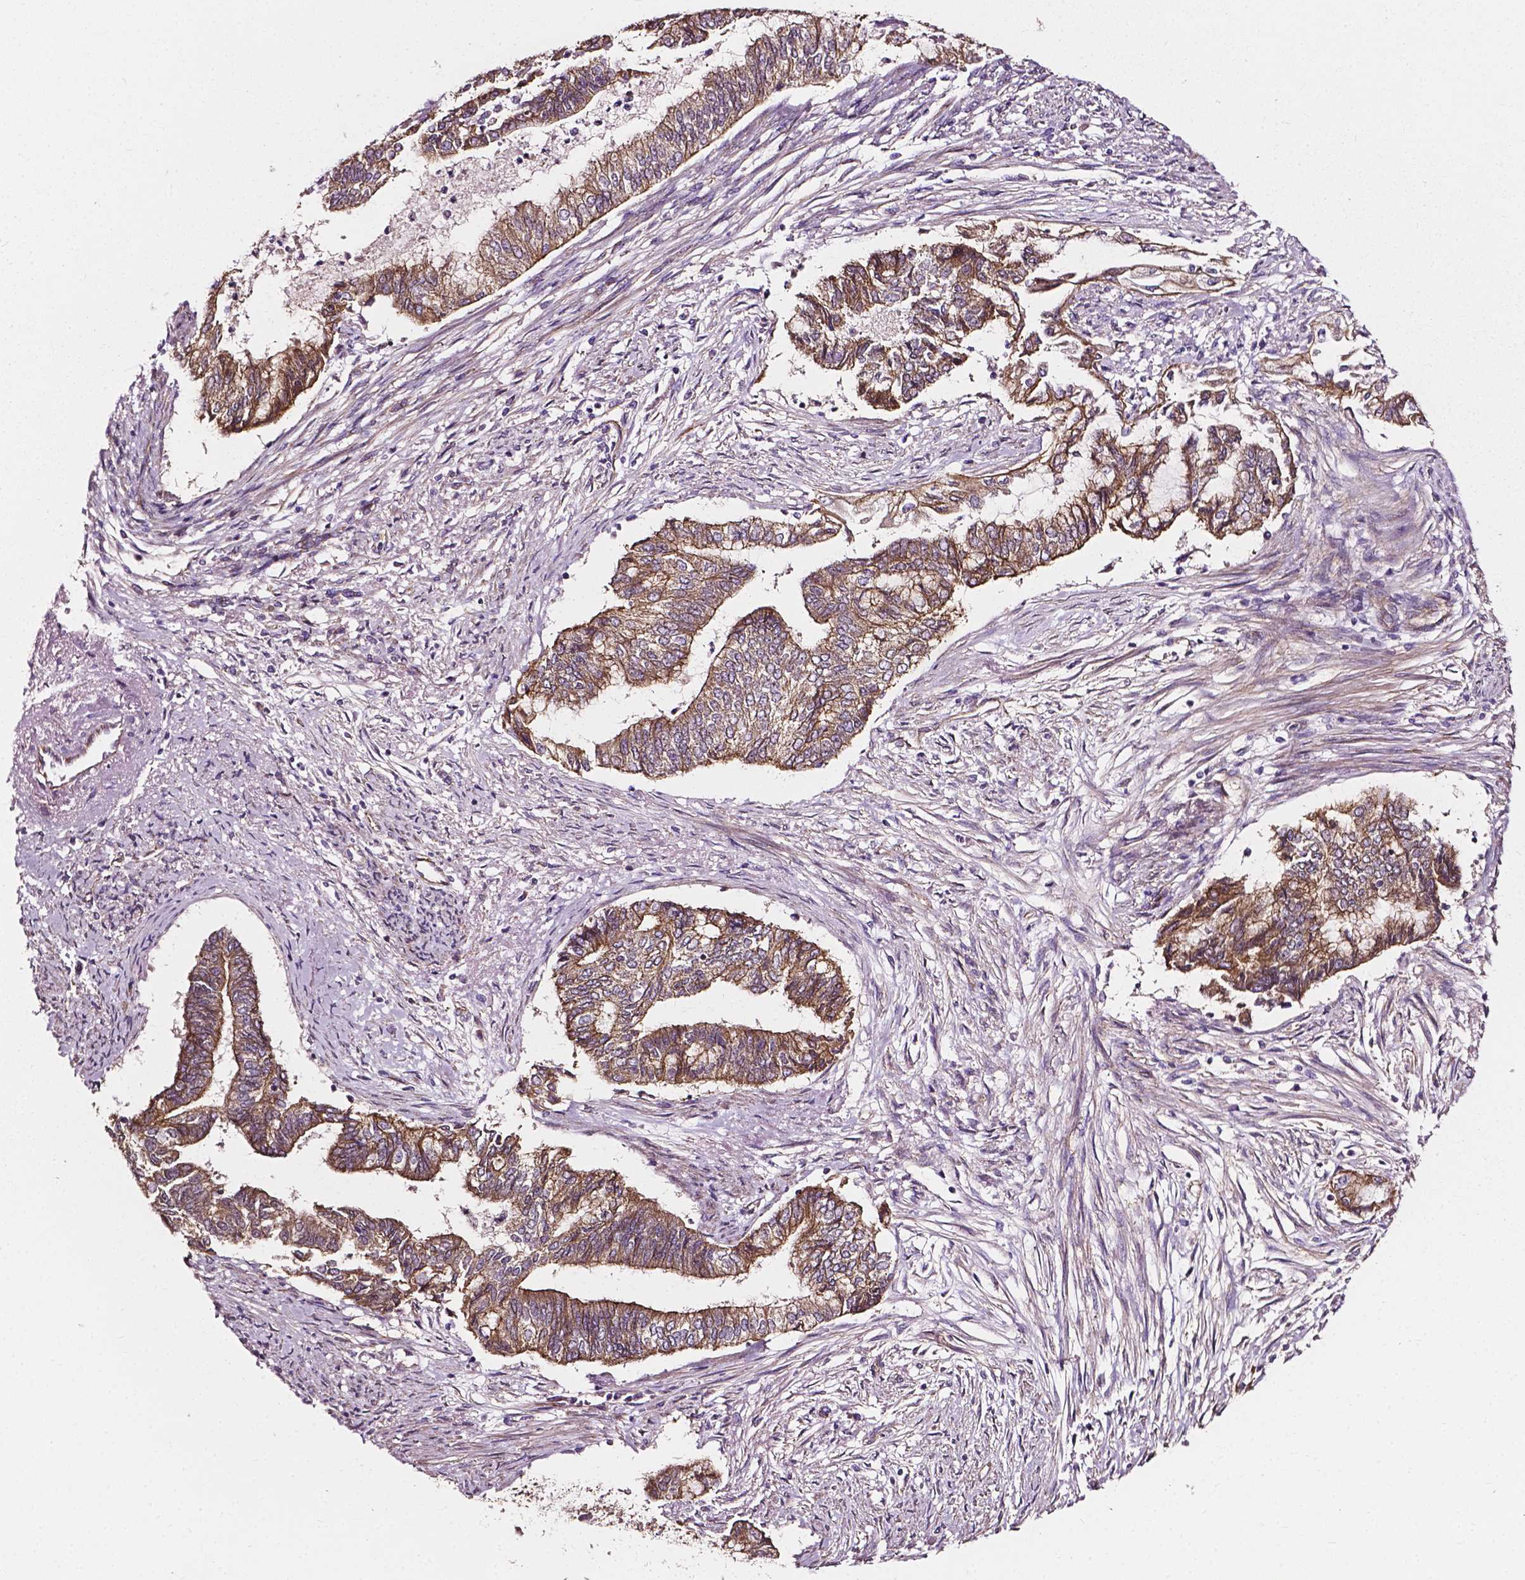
{"staining": {"intensity": "moderate", "quantity": ">75%", "location": "cytoplasmic/membranous"}, "tissue": "endometrial cancer", "cell_type": "Tumor cells", "image_type": "cancer", "snomed": [{"axis": "morphology", "description": "Adenocarcinoma, NOS"}, {"axis": "topography", "description": "Endometrium"}], "caption": "Tumor cells demonstrate medium levels of moderate cytoplasmic/membranous expression in approximately >75% of cells in human endometrial cancer.", "gene": "ATG16L1", "patient": {"sex": "female", "age": 65}}